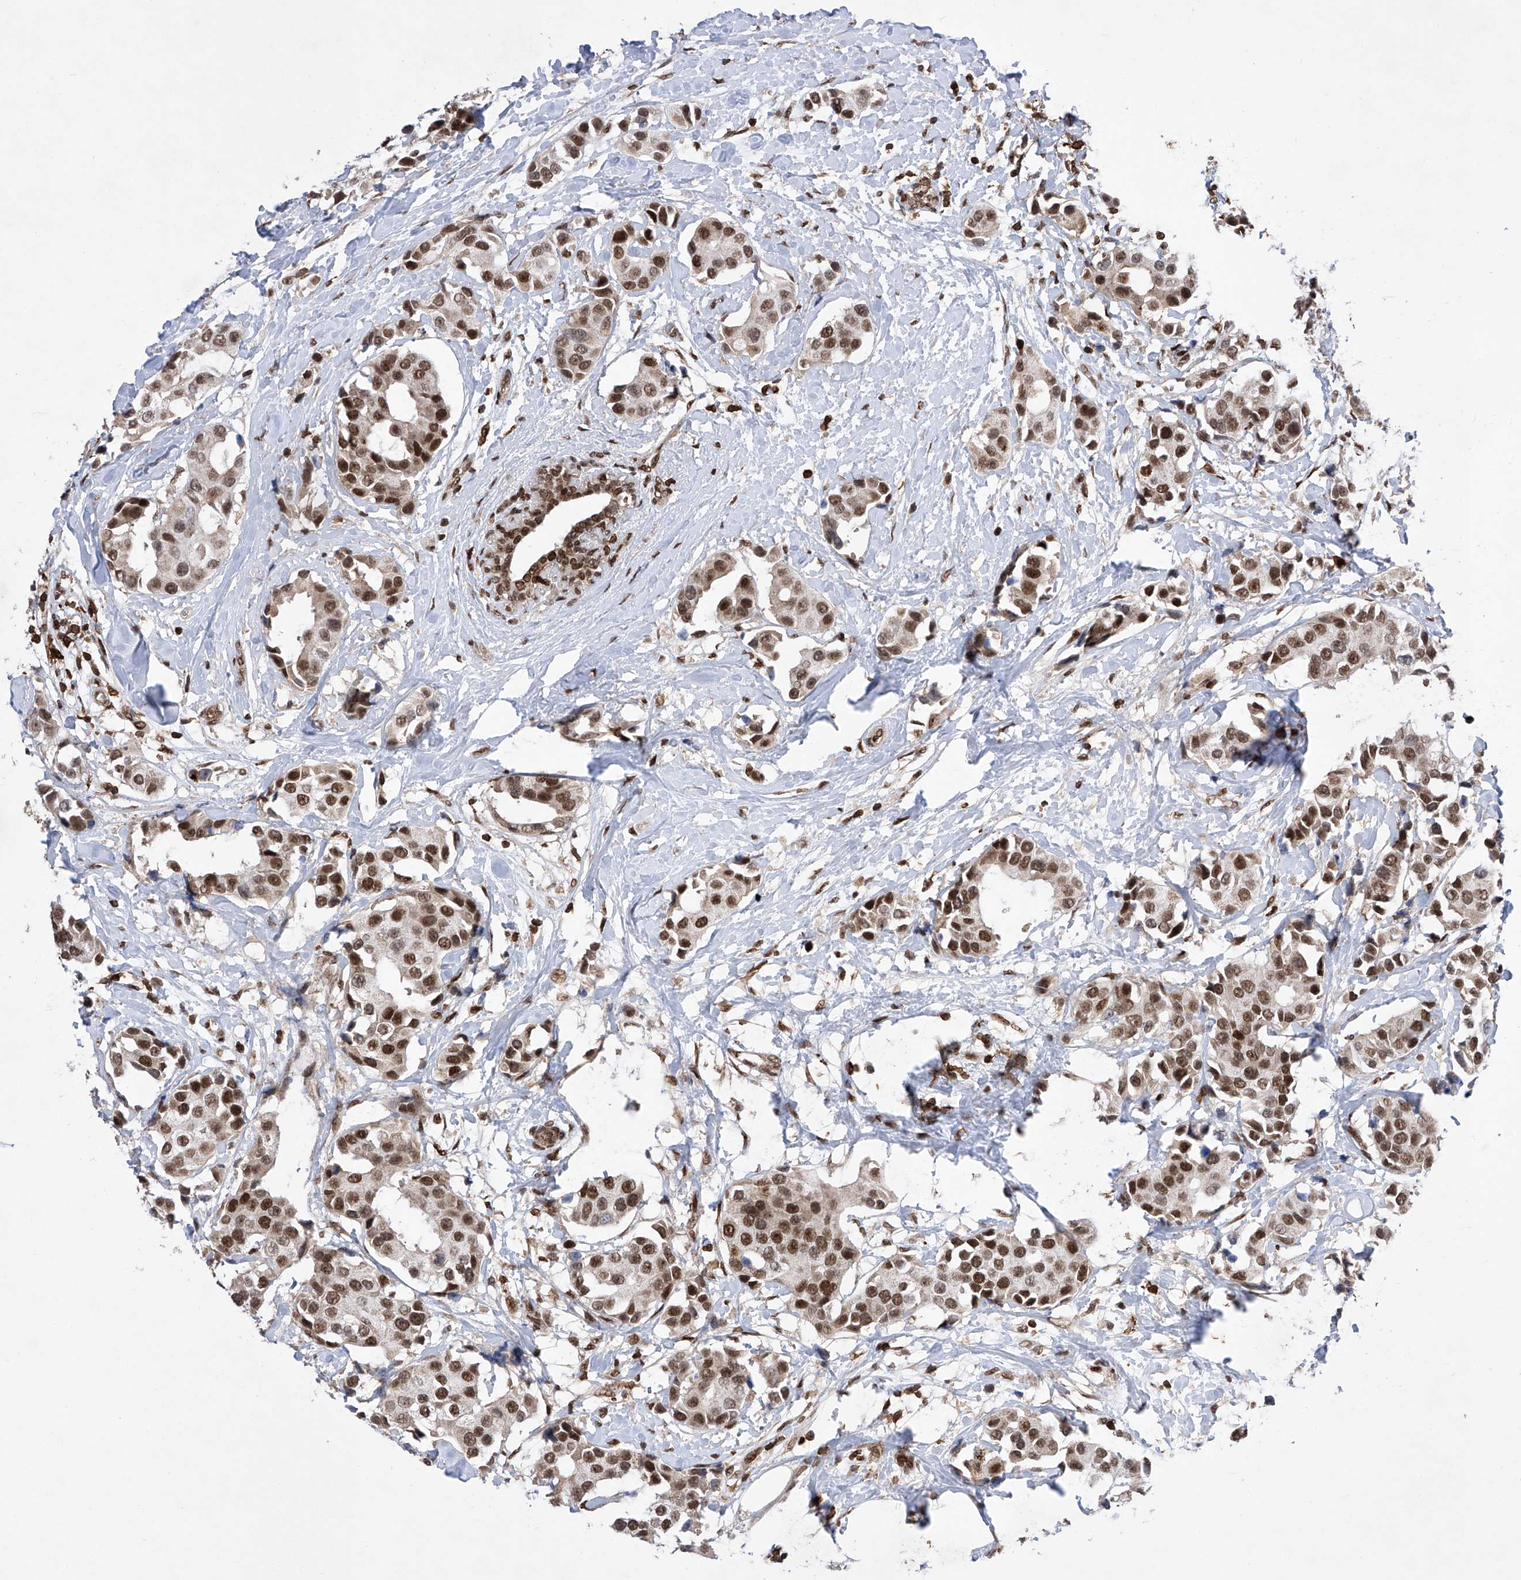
{"staining": {"intensity": "strong", "quantity": ">75%", "location": "nuclear"}, "tissue": "breast cancer", "cell_type": "Tumor cells", "image_type": "cancer", "snomed": [{"axis": "morphology", "description": "Normal tissue, NOS"}, {"axis": "morphology", "description": "Duct carcinoma"}, {"axis": "topography", "description": "Breast"}], "caption": "An image showing strong nuclear expression in about >75% of tumor cells in breast invasive ductal carcinoma, as visualized by brown immunohistochemical staining.", "gene": "ZNF280D", "patient": {"sex": "female", "age": 39}}